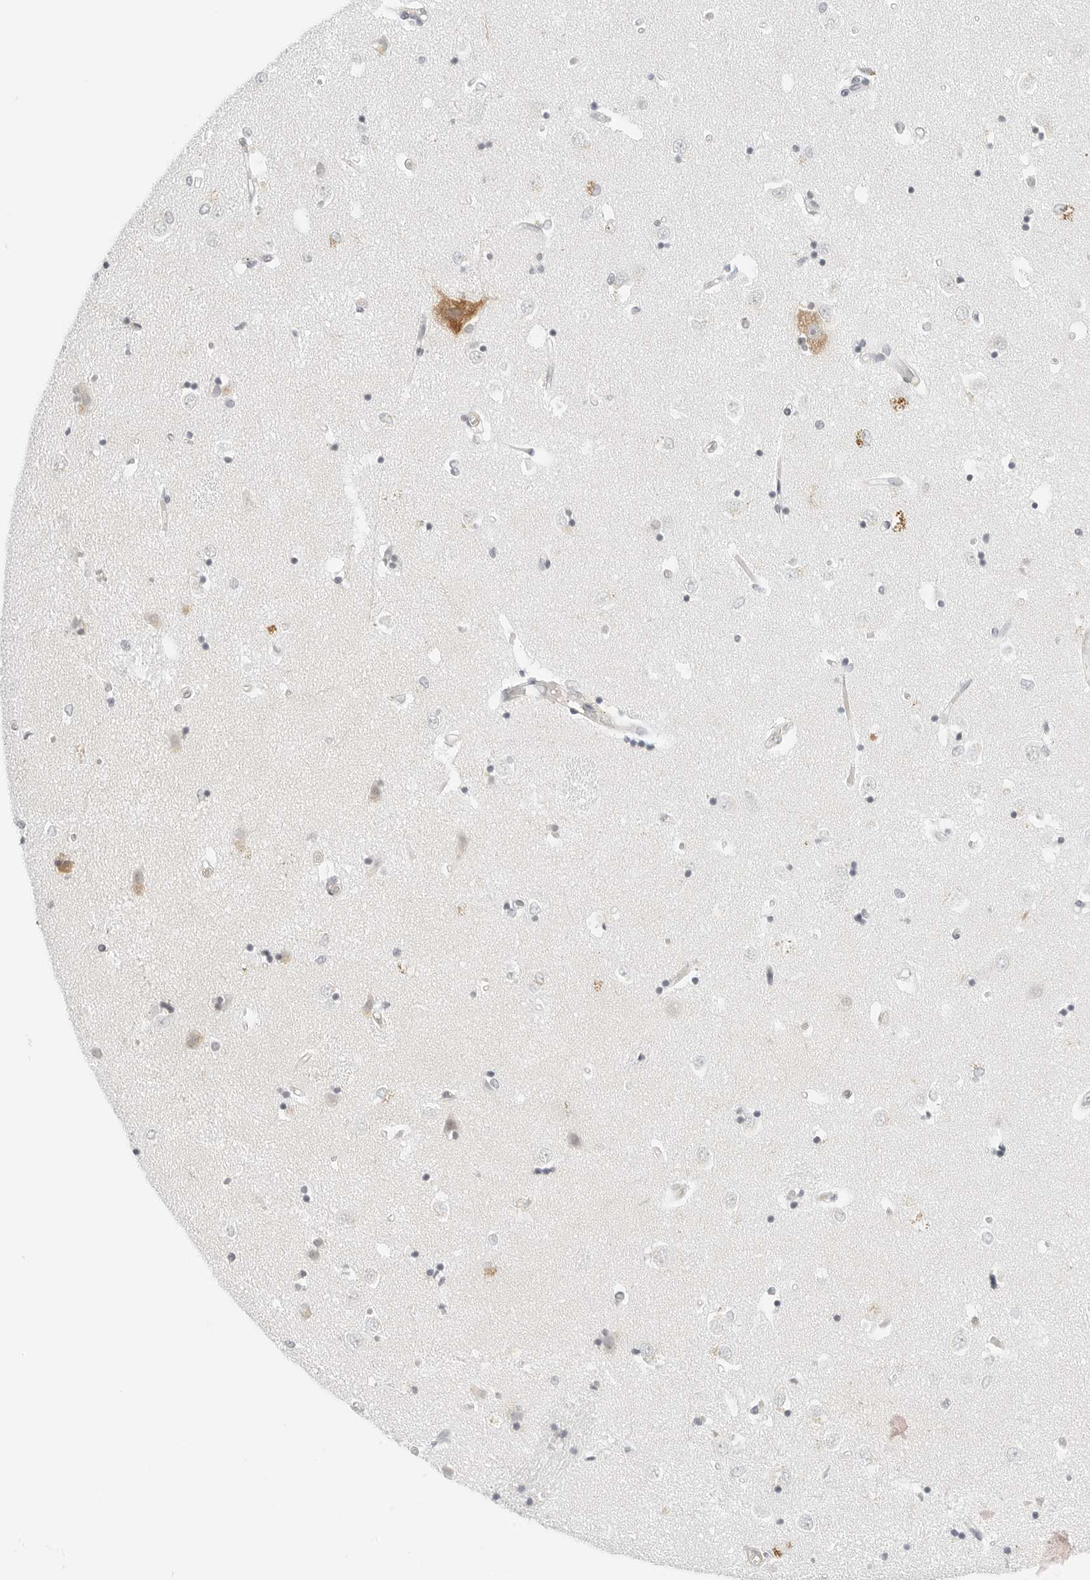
{"staining": {"intensity": "negative", "quantity": "none", "location": "none"}, "tissue": "caudate", "cell_type": "Glial cells", "image_type": "normal", "snomed": [{"axis": "morphology", "description": "Normal tissue, NOS"}, {"axis": "topography", "description": "Lateral ventricle wall"}], "caption": "This is a image of IHC staining of benign caudate, which shows no positivity in glial cells.", "gene": "IQCC", "patient": {"sex": "male", "age": 45}}